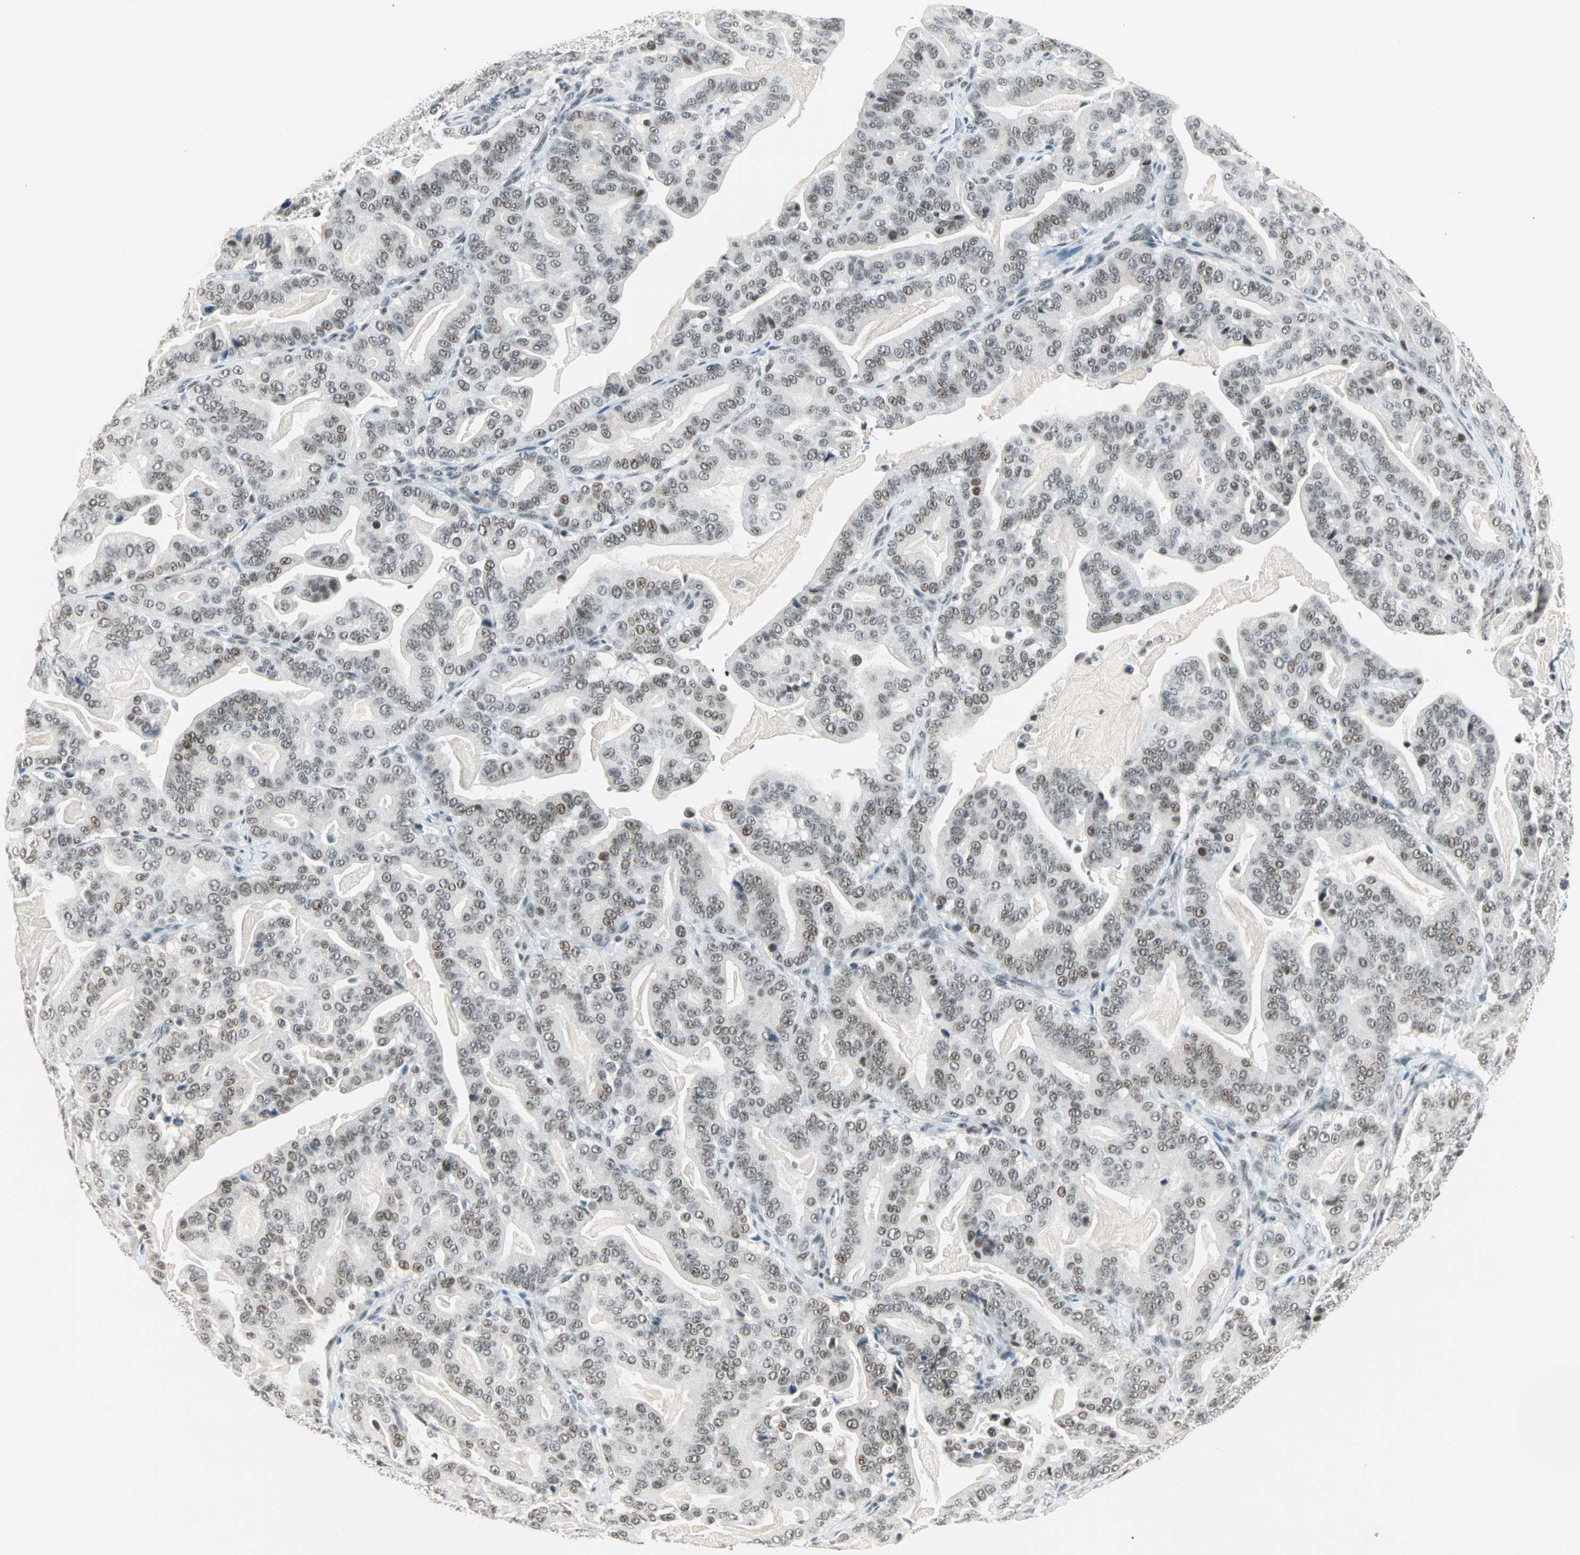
{"staining": {"intensity": "weak", "quantity": ">75%", "location": "nuclear"}, "tissue": "pancreatic cancer", "cell_type": "Tumor cells", "image_type": "cancer", "snomed": [{"axis": "morphology", "description": "Adenocarcinoma, NOS"}, {"axis": "topography", "description": "Pancreas"}], "caption": "A low amount of weak nuclear staining is appreciated in about >75% of tumor cells in pancreatic adenocarcinoma tissue.", "gene": "SIN3A", "patient": {"sex": "male", "age": 63}}